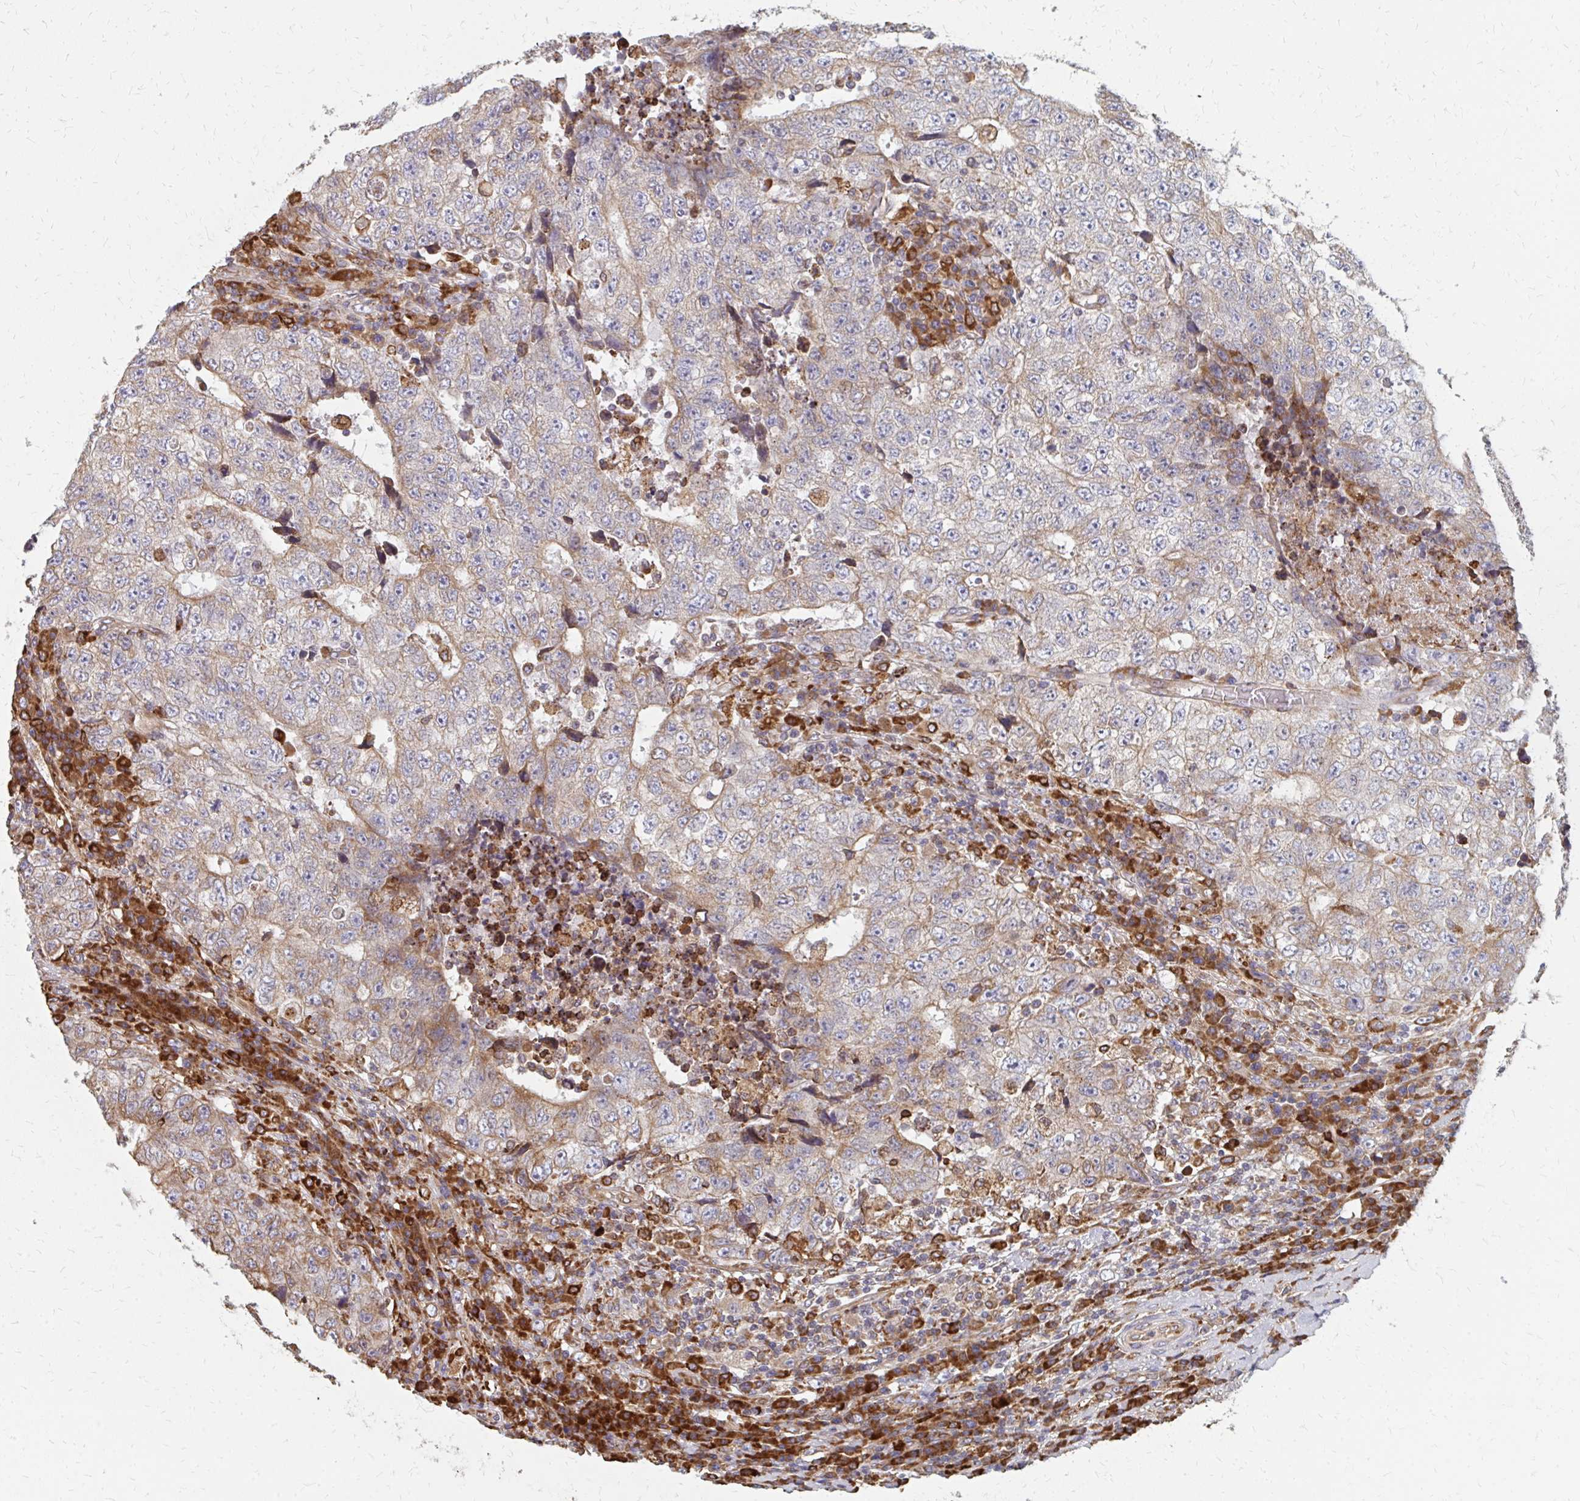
{"staining": {"intensity": "weak", "quantity": "<25%", "location": "cytoplasmic/membranous"}, "tissue": "testis cancer", "cell_type": "Tumor cells", "image_type": "cancer", "snomed": [{"axis": "morphology", "description": "Necrosis, NOS"}, {"axis": "morphology", "description": "Carcinoma, Embryonal, NOS"}, {"axis": "topography", "description": "Testis"}], "caption": "A micrograph of testis cancer (embryonal carcinoma) stained for a protein displays no brown staining in tumor cells.", "gene": "PPP1R13L", "patient": {"sex": "male", "age": 19}}